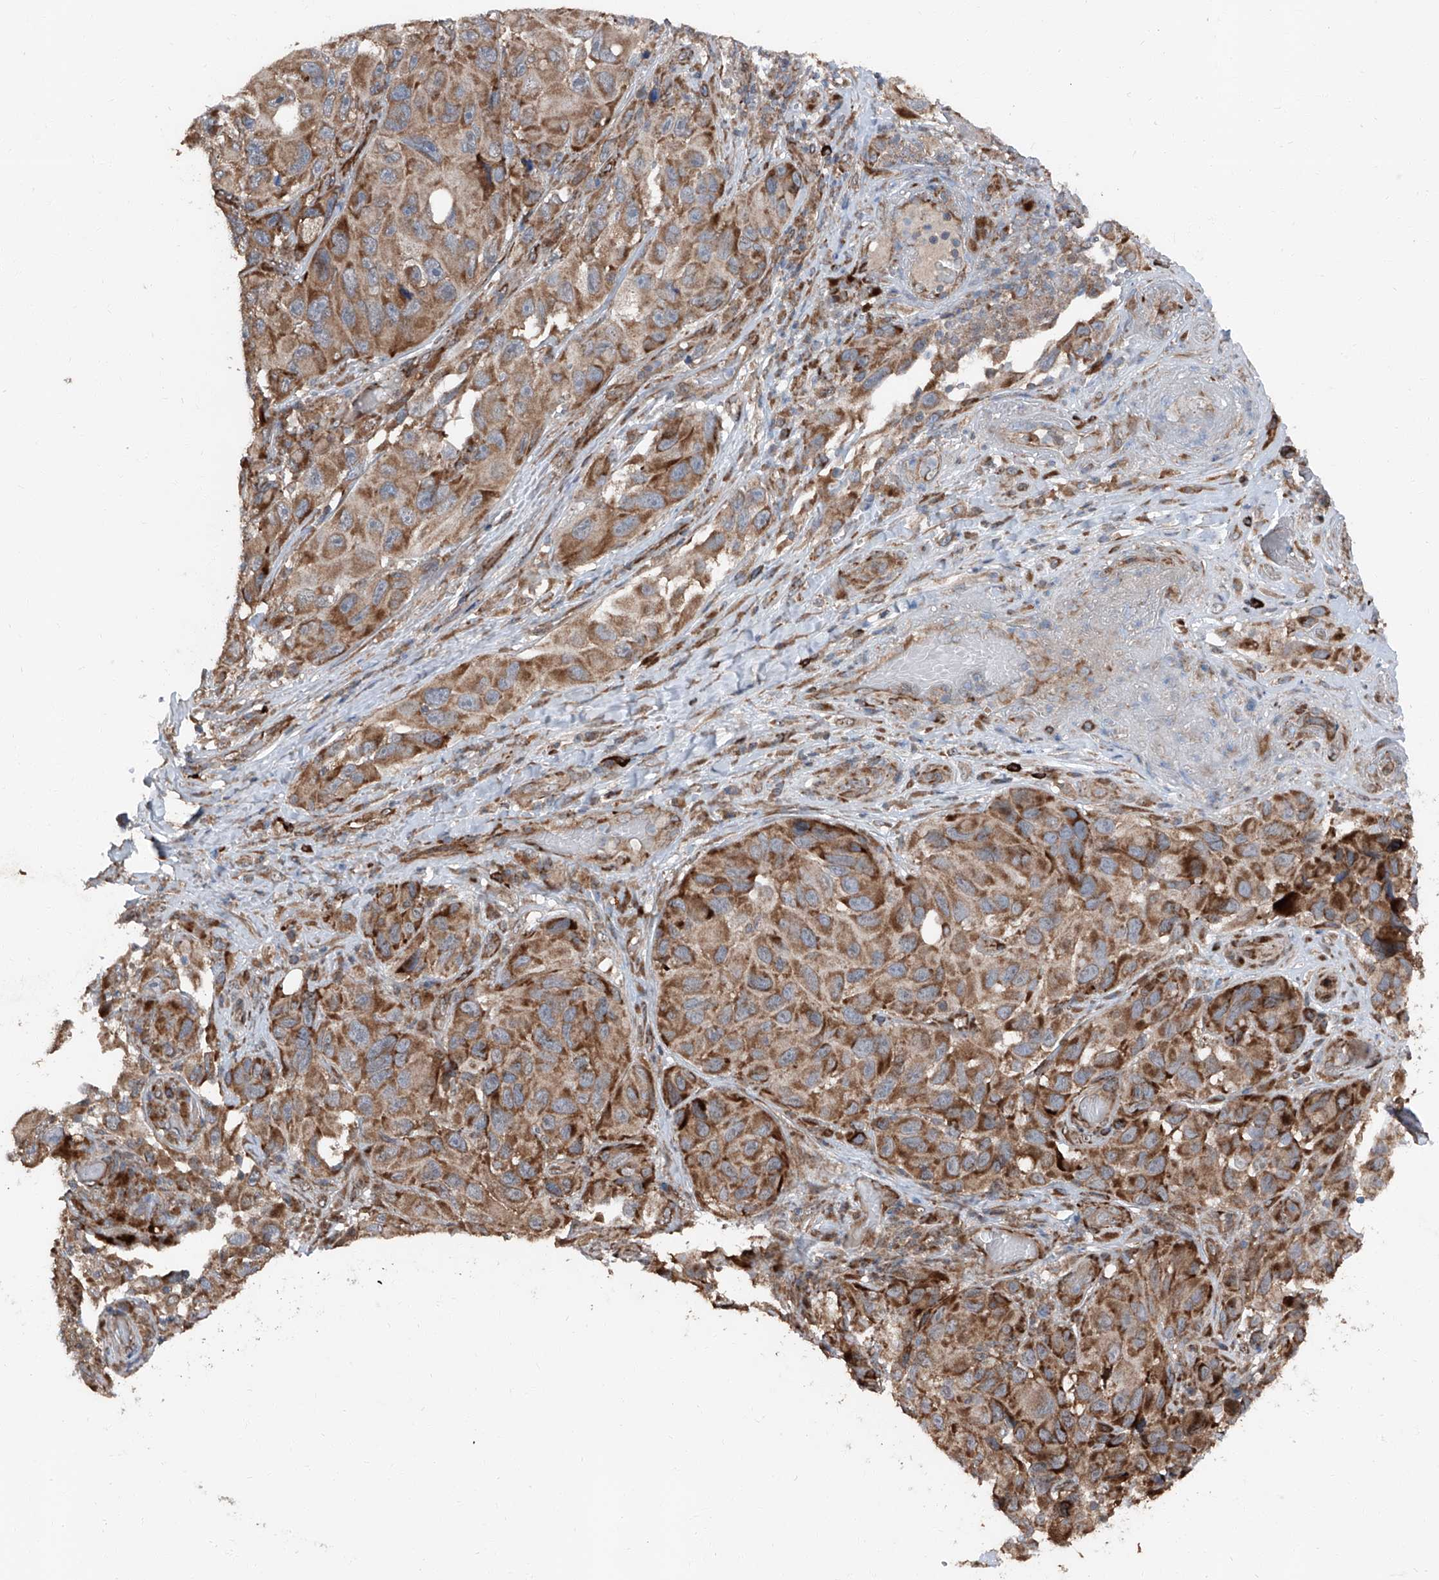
{"staining": {"intensity": "moderate", "quantity": ">75%", "location": "cytoplasmic/membranous"}, "tissue": "melanoma", "cell_type": "Tumor cells", "image_type": "cancer", "snomed": [{"axis": "morphology", "description": "Malignant melanoma, NOS"}, {"axis": "topography", "description": "Skin"}], "caption": "Moderate cytoplasmic/membranous staining is appreciated in approximately >75% of tumor cells in malignant melanoma. (DAB = brown stain, brightfield microscopy at high magnification).", "gene": "LIMK1", "patient": {"sex": "female", "age": 73}}